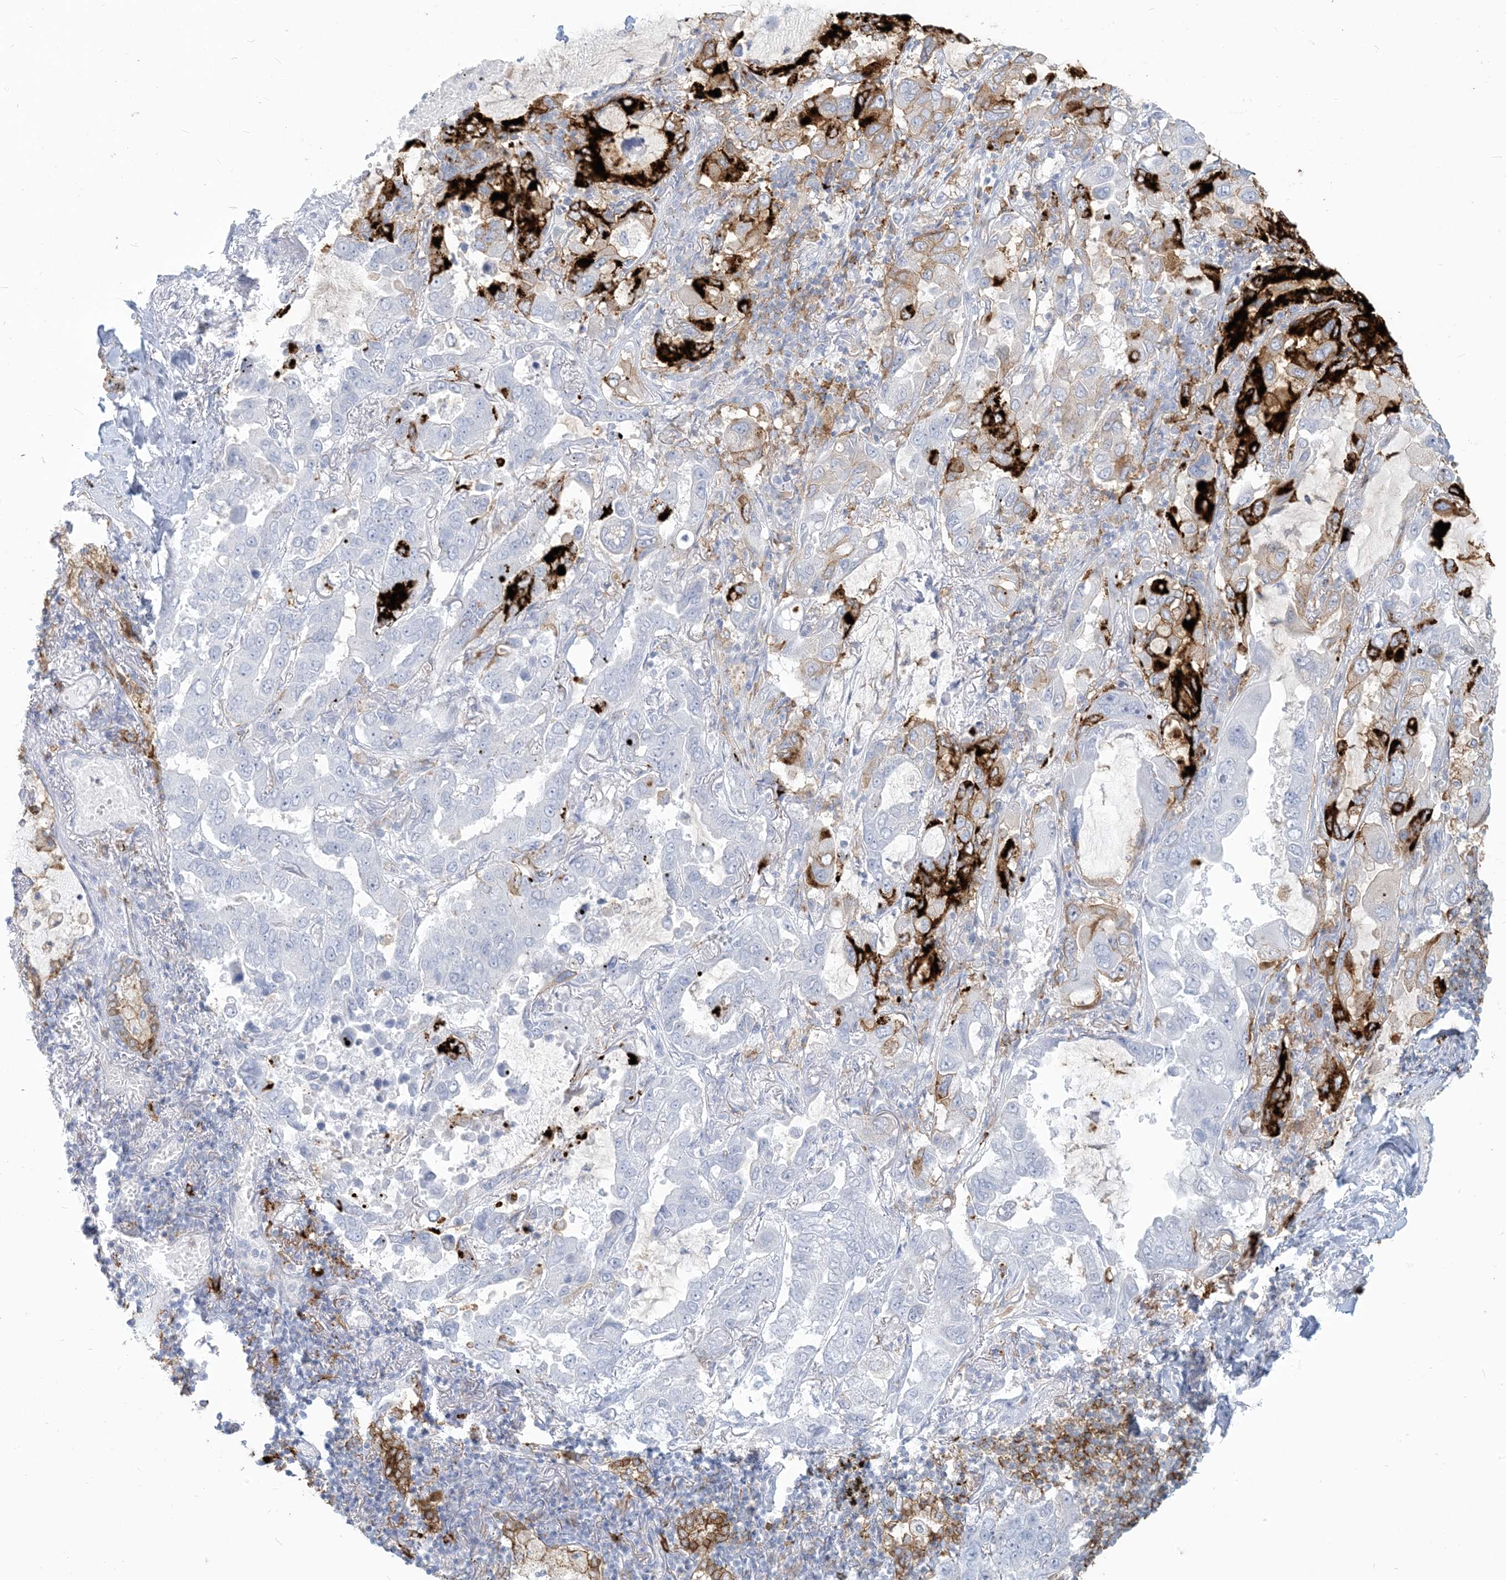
{"staining": {"intensity": "negative", "quantity": "none", "location": "none"}, "tissue": "lung cancer", "cell_type": "Tumor cells", "image_type": "cancer", "snomed": [{"axis": "morphology", "description": "Adenocarcinoma, NOS"}, {"axis": "topography", "description": "Lung"}], "caption": "High magnification brightfield microscopy of lung cancer stained with DAB (brown) and counterstained with hematoxylin (blue): tumor cells show no significant expression. The staining was performed using DAB (3,3'-diaminobenzidine) to visualize the protein expression in brown, while the nuclei were stained in blue with hematoxylin (Magnification: 20x).", "gene": "HLA-DRB1", "patient": {"sex": "male", "age": 64}}